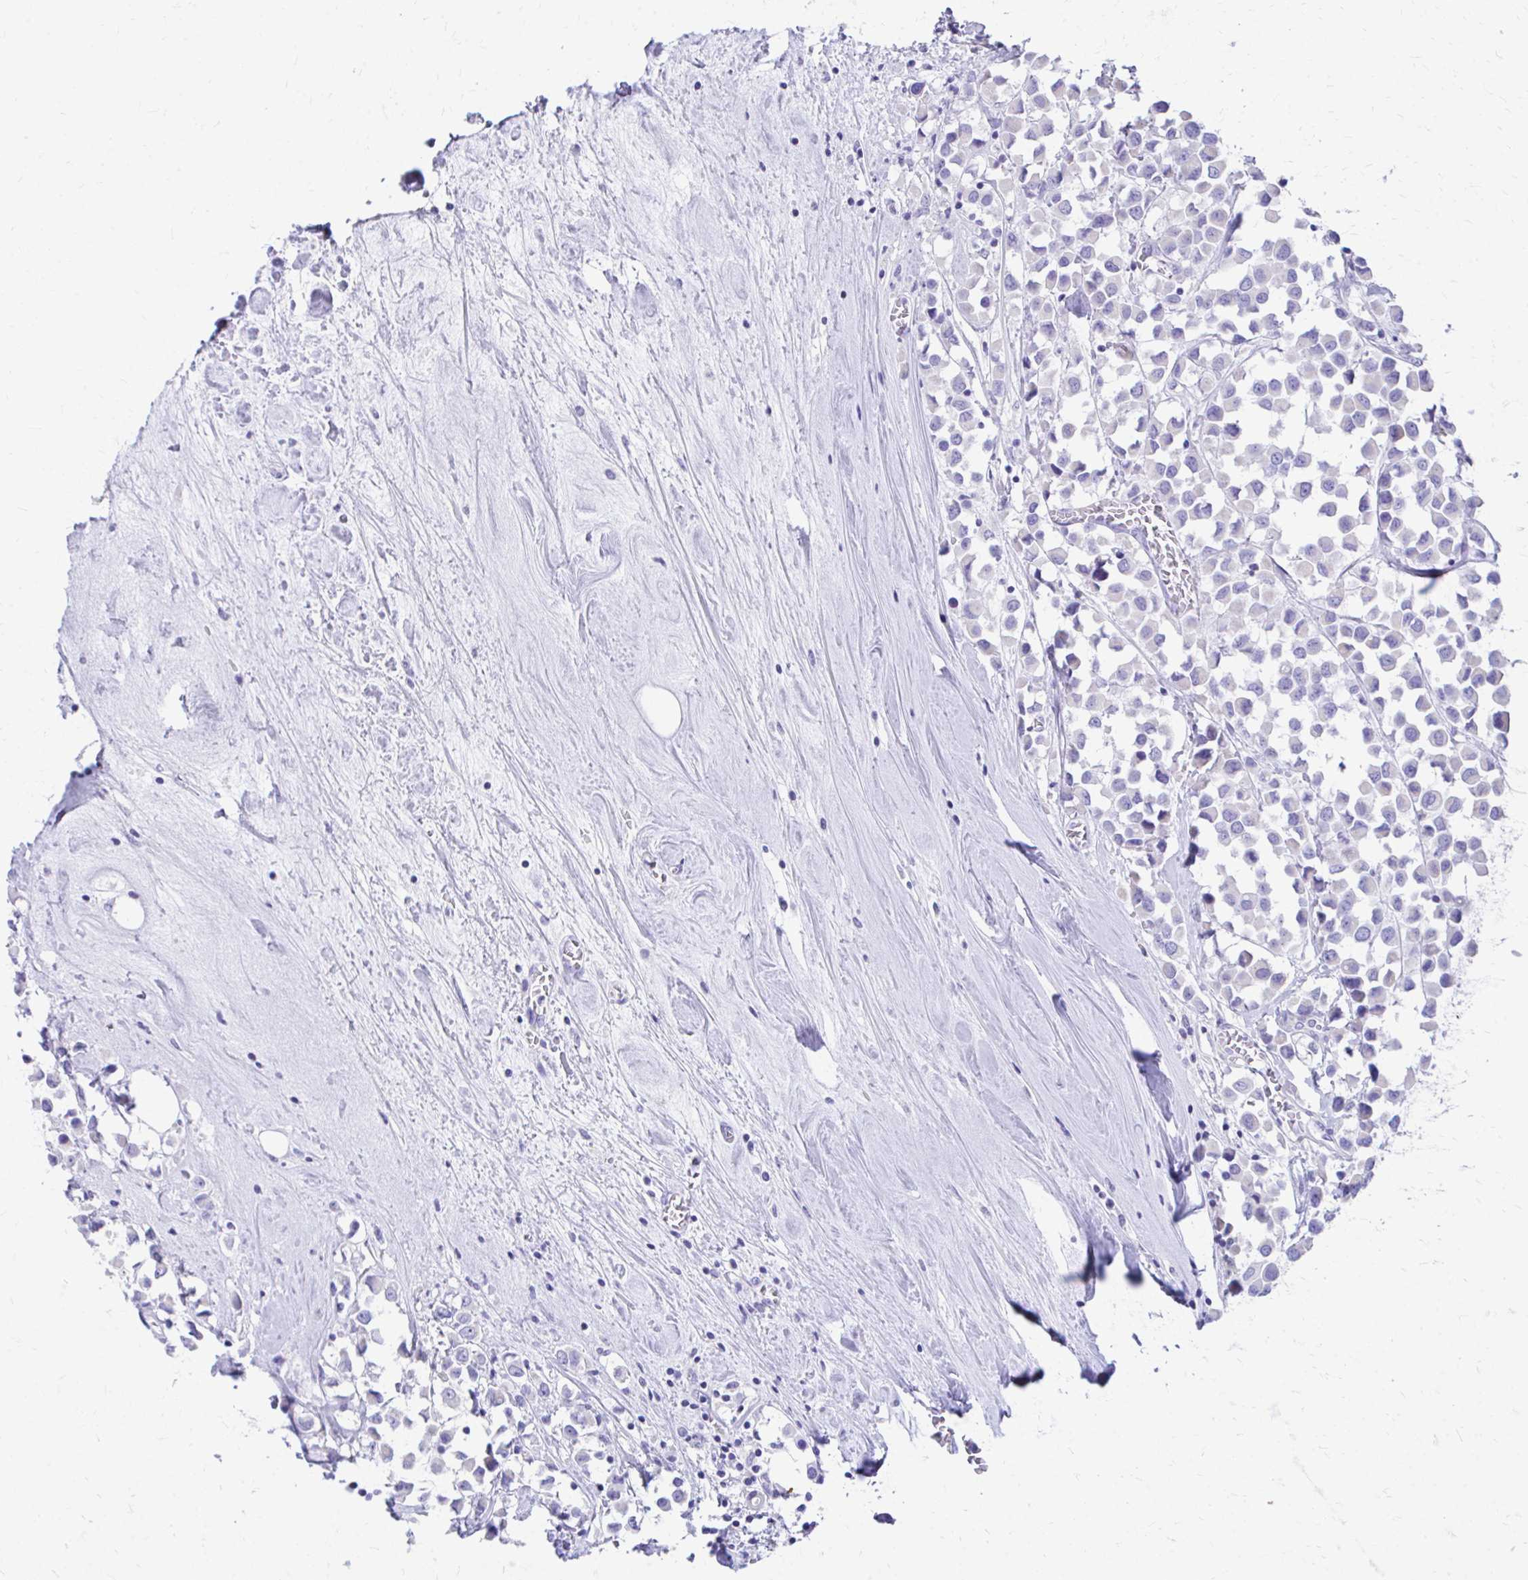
{"staining": {"intensity": "negative", "quantity": "none", "location": "none"}, "tissue": "breast cancer", "cell_type": "Tumor cells", "image_type": "cancer", "snomed": [{"axis": "morphology", "description": "Duct carcinoma"}, {"axis": "topography", "description": "Breast"}], "caption": "Breast infiltrating ductal carcinoma was stained to show a protein in brown. There is no significant expression in tumor cells.", "gene": "KRIT1", "patient": {"sex": "female", "age": 61}}